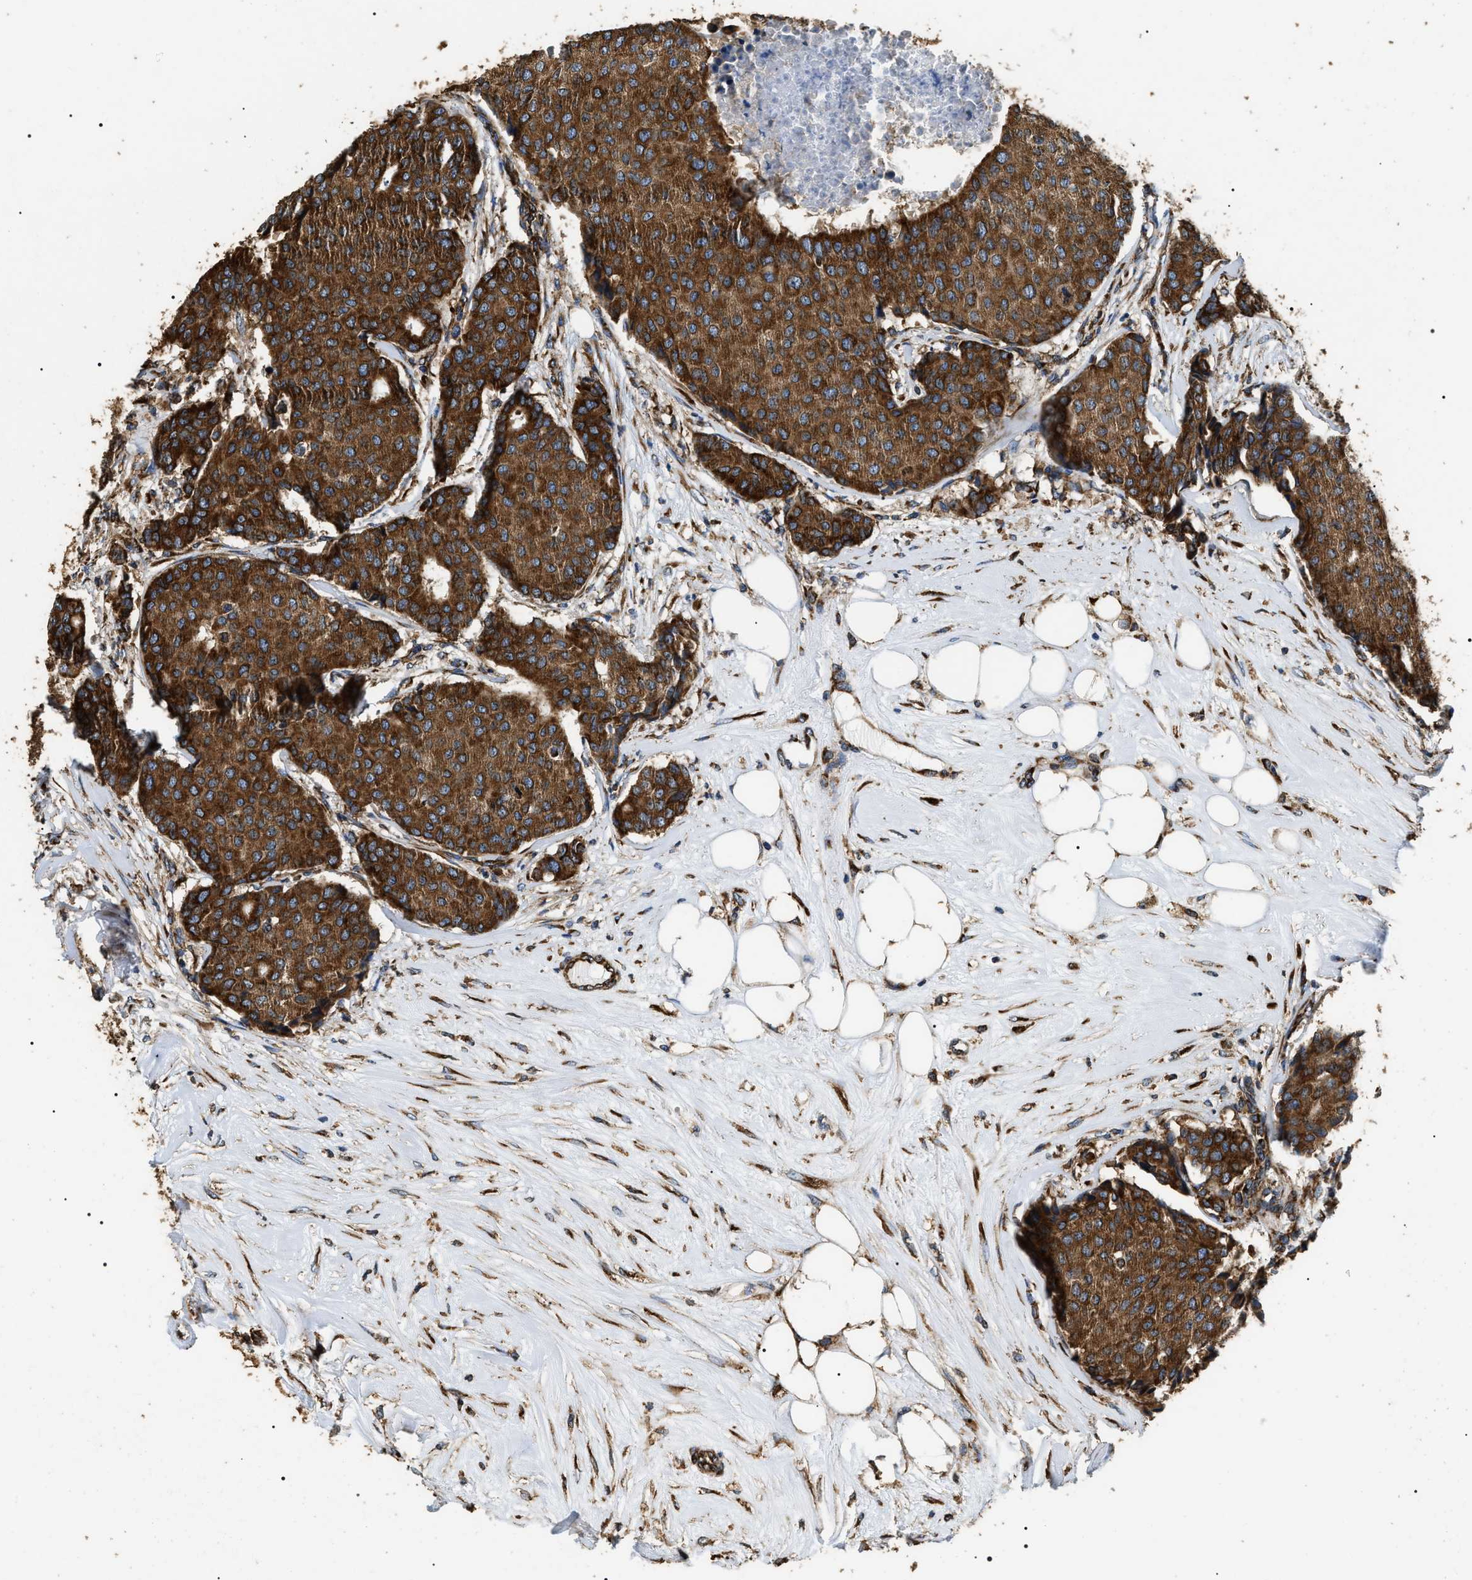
{"staining": {"intensity": "strong", "quantity": ">75%", "location": "cytoplasmic/membranous"}, "tissue": "breast cancer", "cell_type": "Tumor cells", "image_type": "cancer", "snomed": [{"axis": "morphology", "description": "Duct carcinoma"}, {"axis": "topography", "description": "Breast"}], "caption": "Strong cytoplasmic/membranous expression is present in about >75% of tumor cells in breast infiltrating ductal carcinoma.", "gene": "KTN1", "patient": {"sex": "female", "age": 75}}